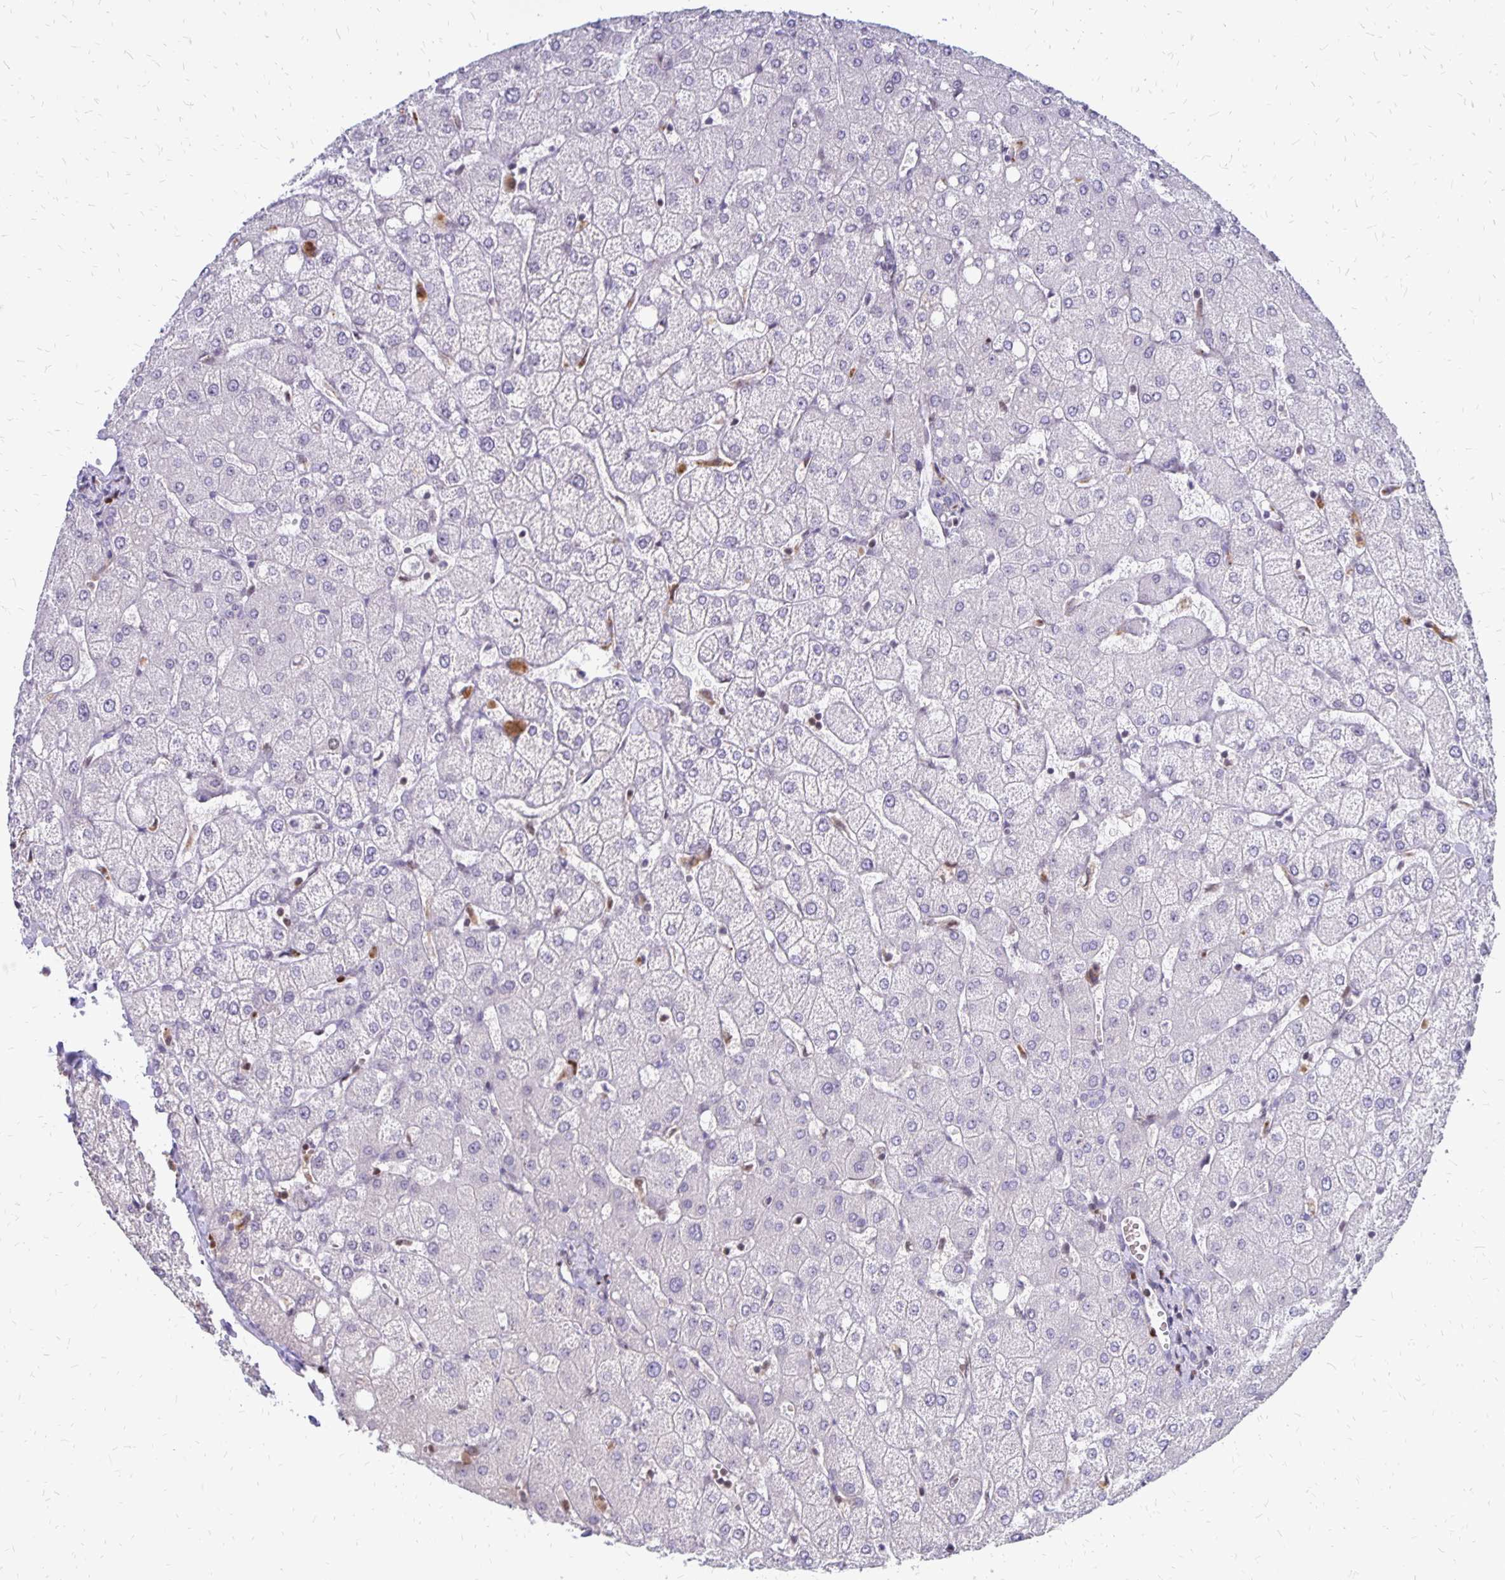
{"staining": {"intensity": "negative", "quantity": "none", "location": "none"}, "tissue": "liver", "cell_type": "Cholangiocytes", "image_type": "normal", "snomed": [{"axis": "morphology", "description": "Normal tissue, NOS"}, {"axis": "topography", "description": "Liver"}], "caption": "Liver was stained to show a protein in brown. There is no significant expression in cholangiocytes. Nuclei are stained in blue.", "gene": "DCK", "patient": {"sex": "female", "age": 54}}